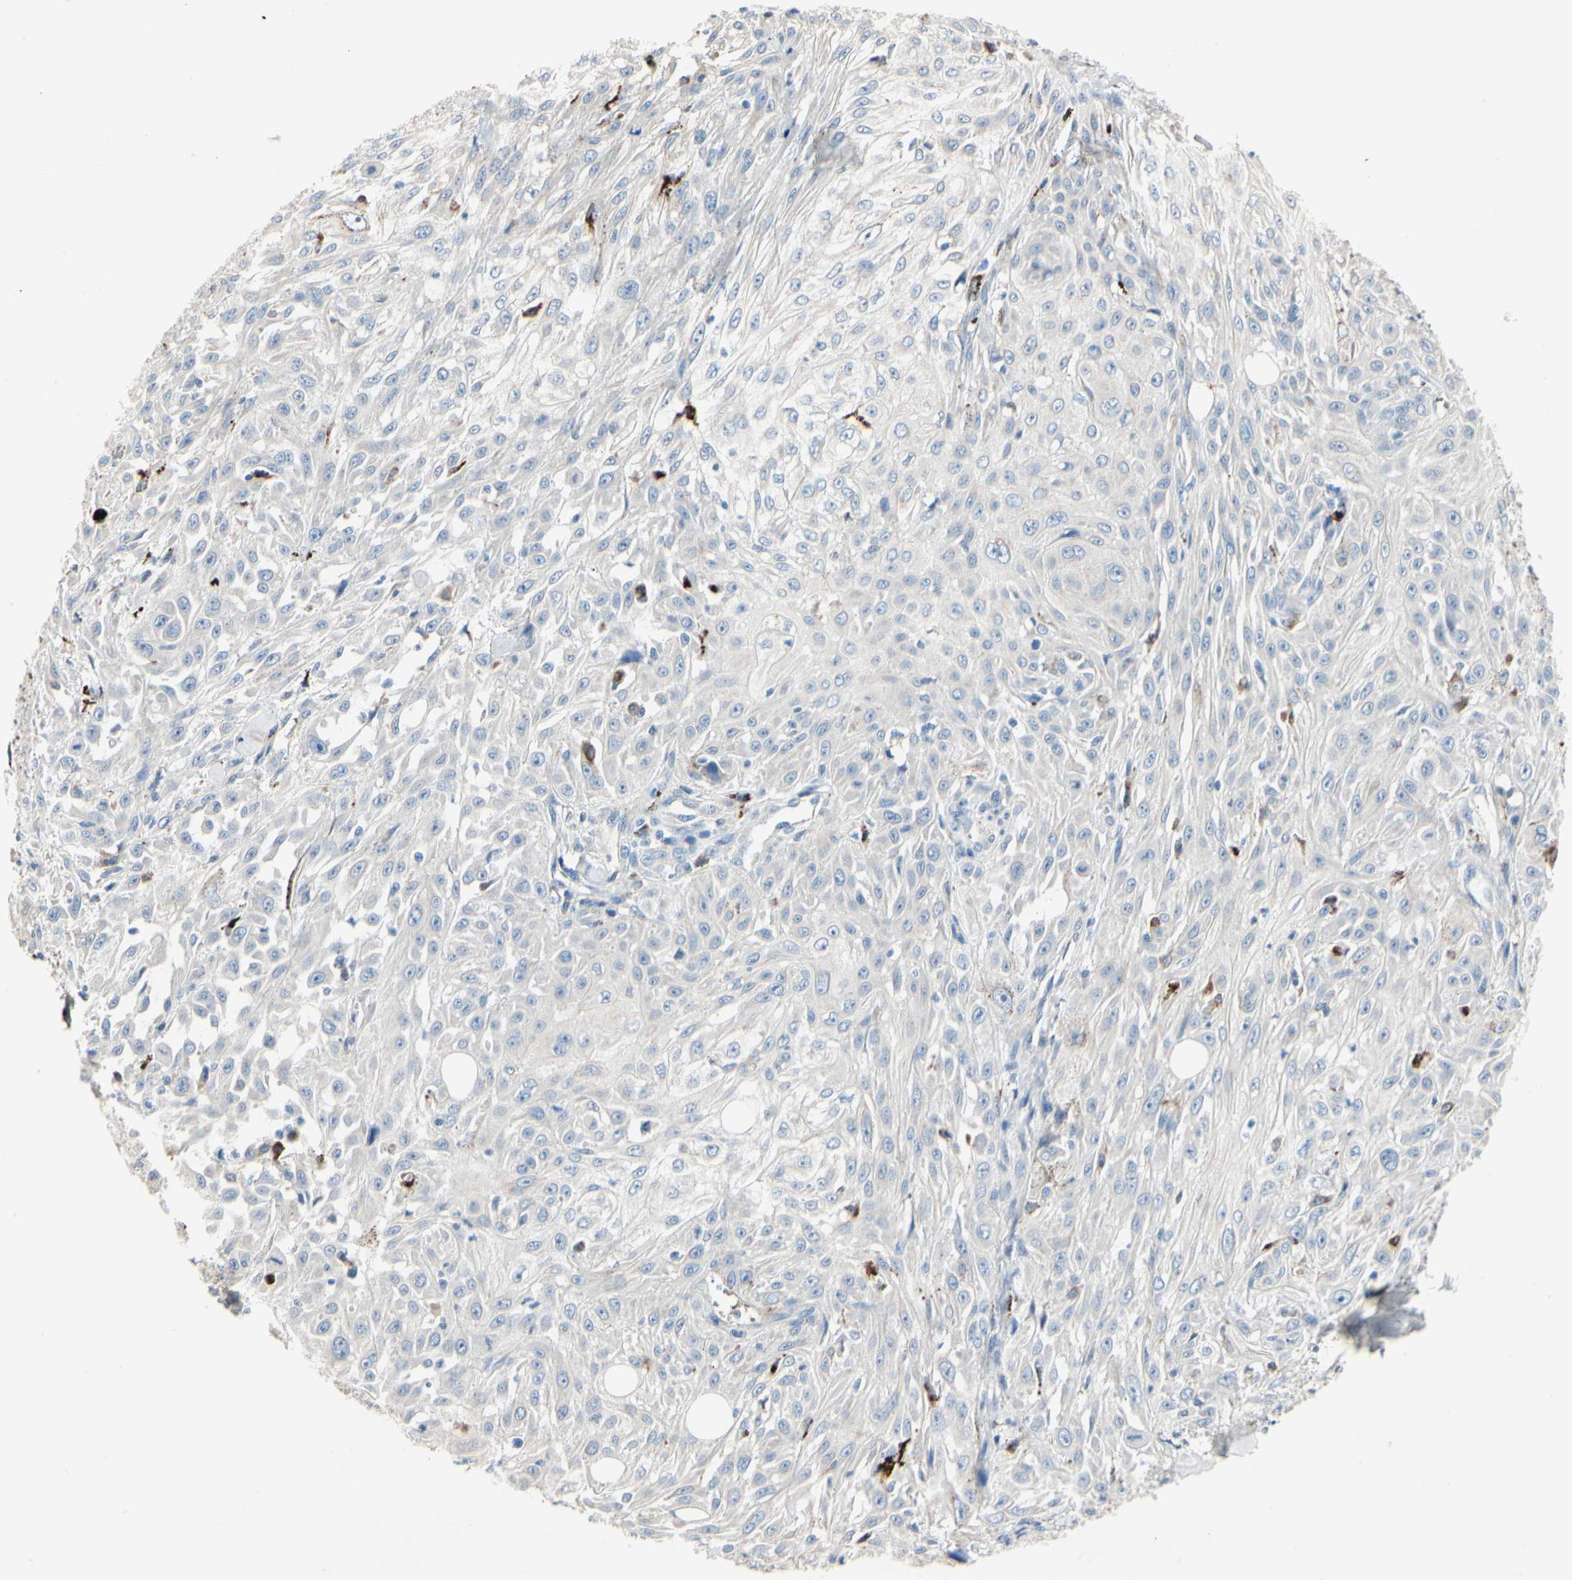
{"staining": {"intensity": "negative", "quantity": "none", "location": "none"}, "tissue": "skin cancer", "cell_type": "Tumor cells", "image_type": "cancer", "snomed": [{"axis": "morphology", "description": "Squamous cell carcinoma, NOS"}, {"axis": "topography", "description": "Skin"}], "caption": "This is a photomicrograph of IHC staining of skin cancer (squamous cell carcinoma), which shows no staining in tumor cells.", "gene": "RETSAT", "patient": {"sex": "male", "age": 75}}